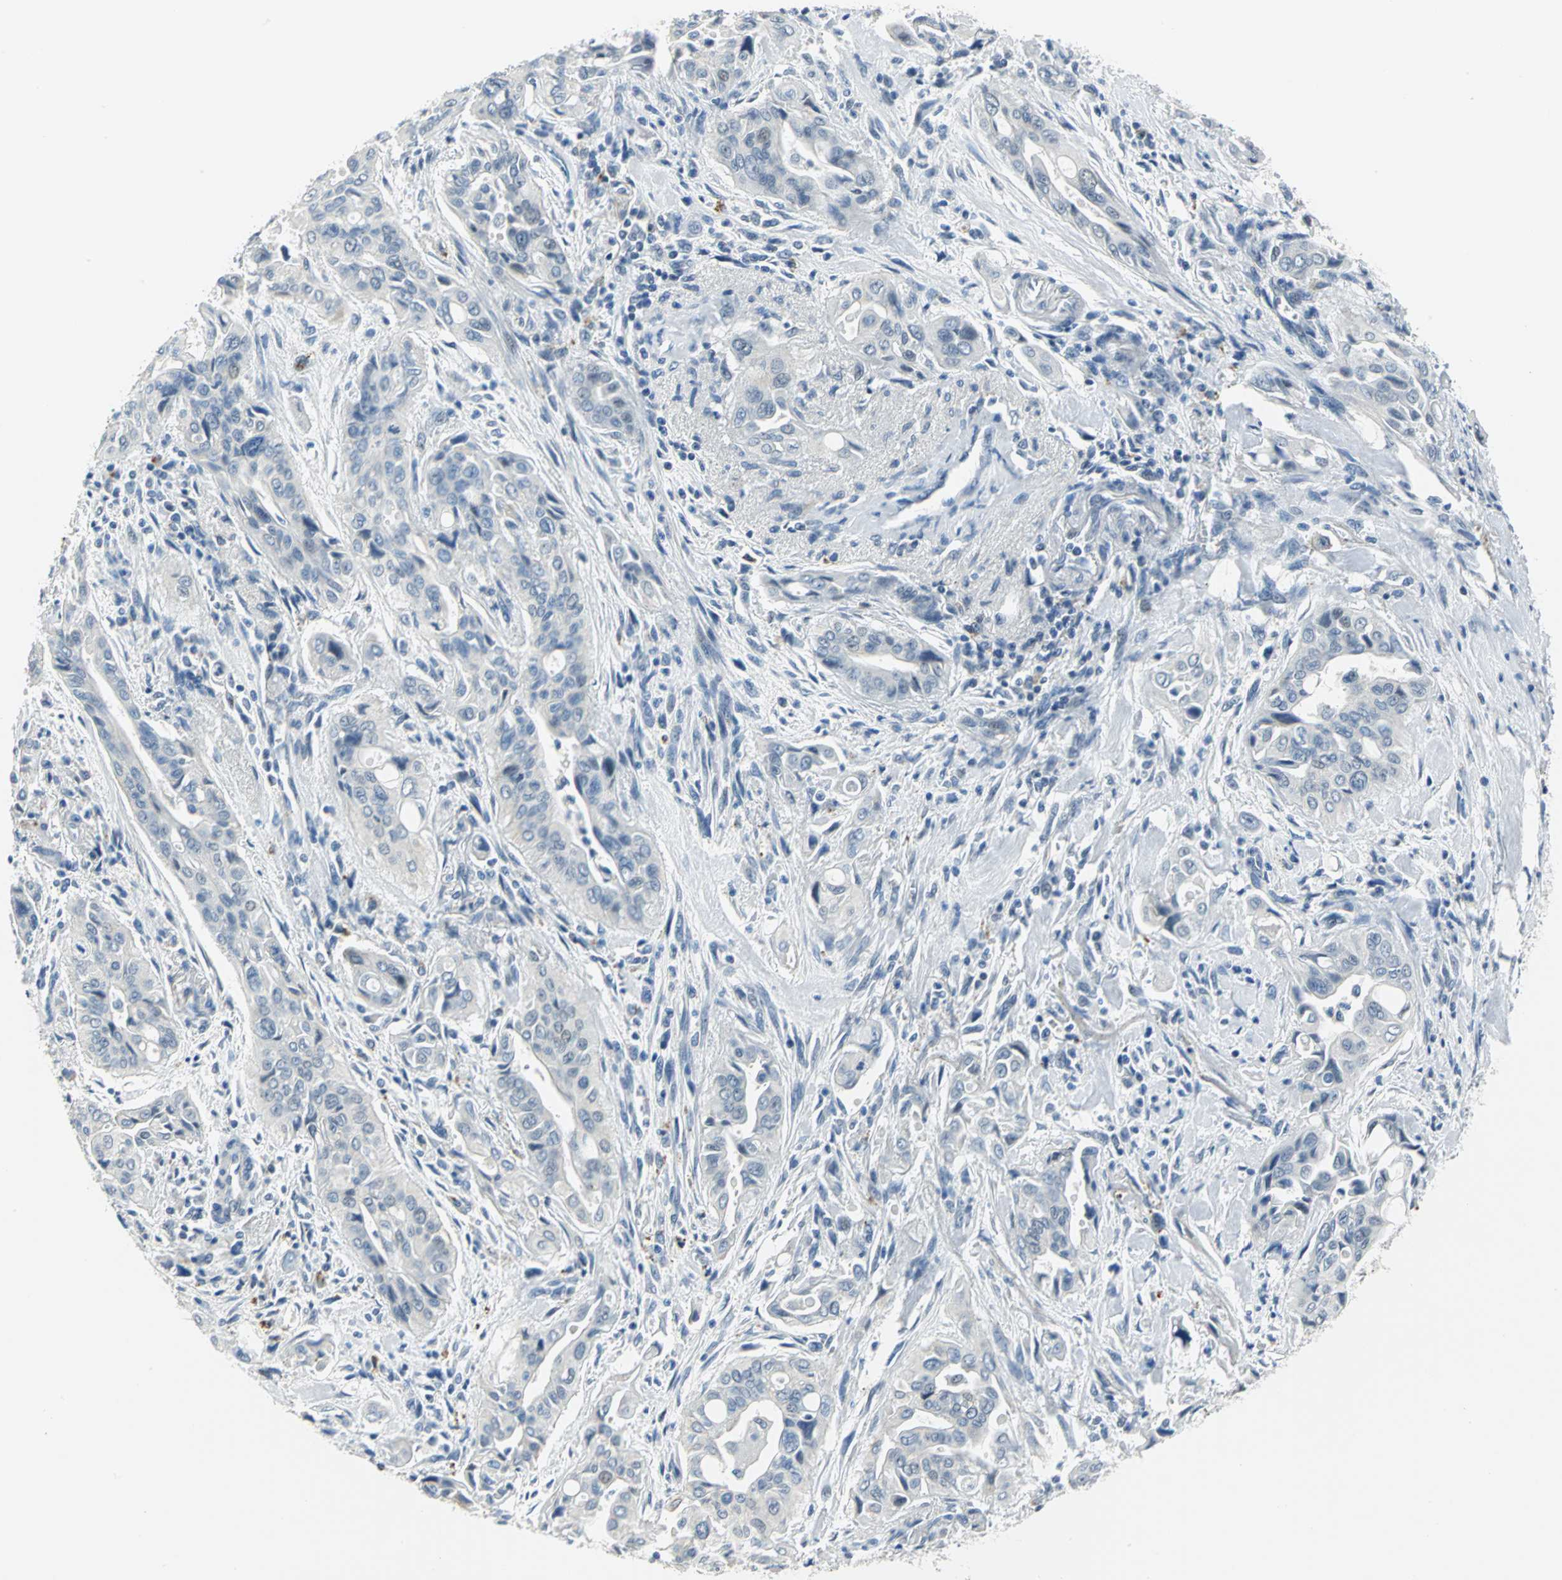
{"staining": {"intensity": "negative", "quantity": "none", "location": "none"}, "tissue": "pancreatic cancer", "cell_type": "Tumor cells", "image_type": "cancer", "snomed": [{"axis": "morphology", "description": "Adenocarcinoma, NOS"}, {"axis": "topography", "description": "Pancreas"}], "caption": "Pancreatic cancer (adenocarcinoma) was stained to show a protein in brown. There is no significant positivity in tumor cells.", "gene": "RAD17", "patient": {"sex": "male", "age": 77}}